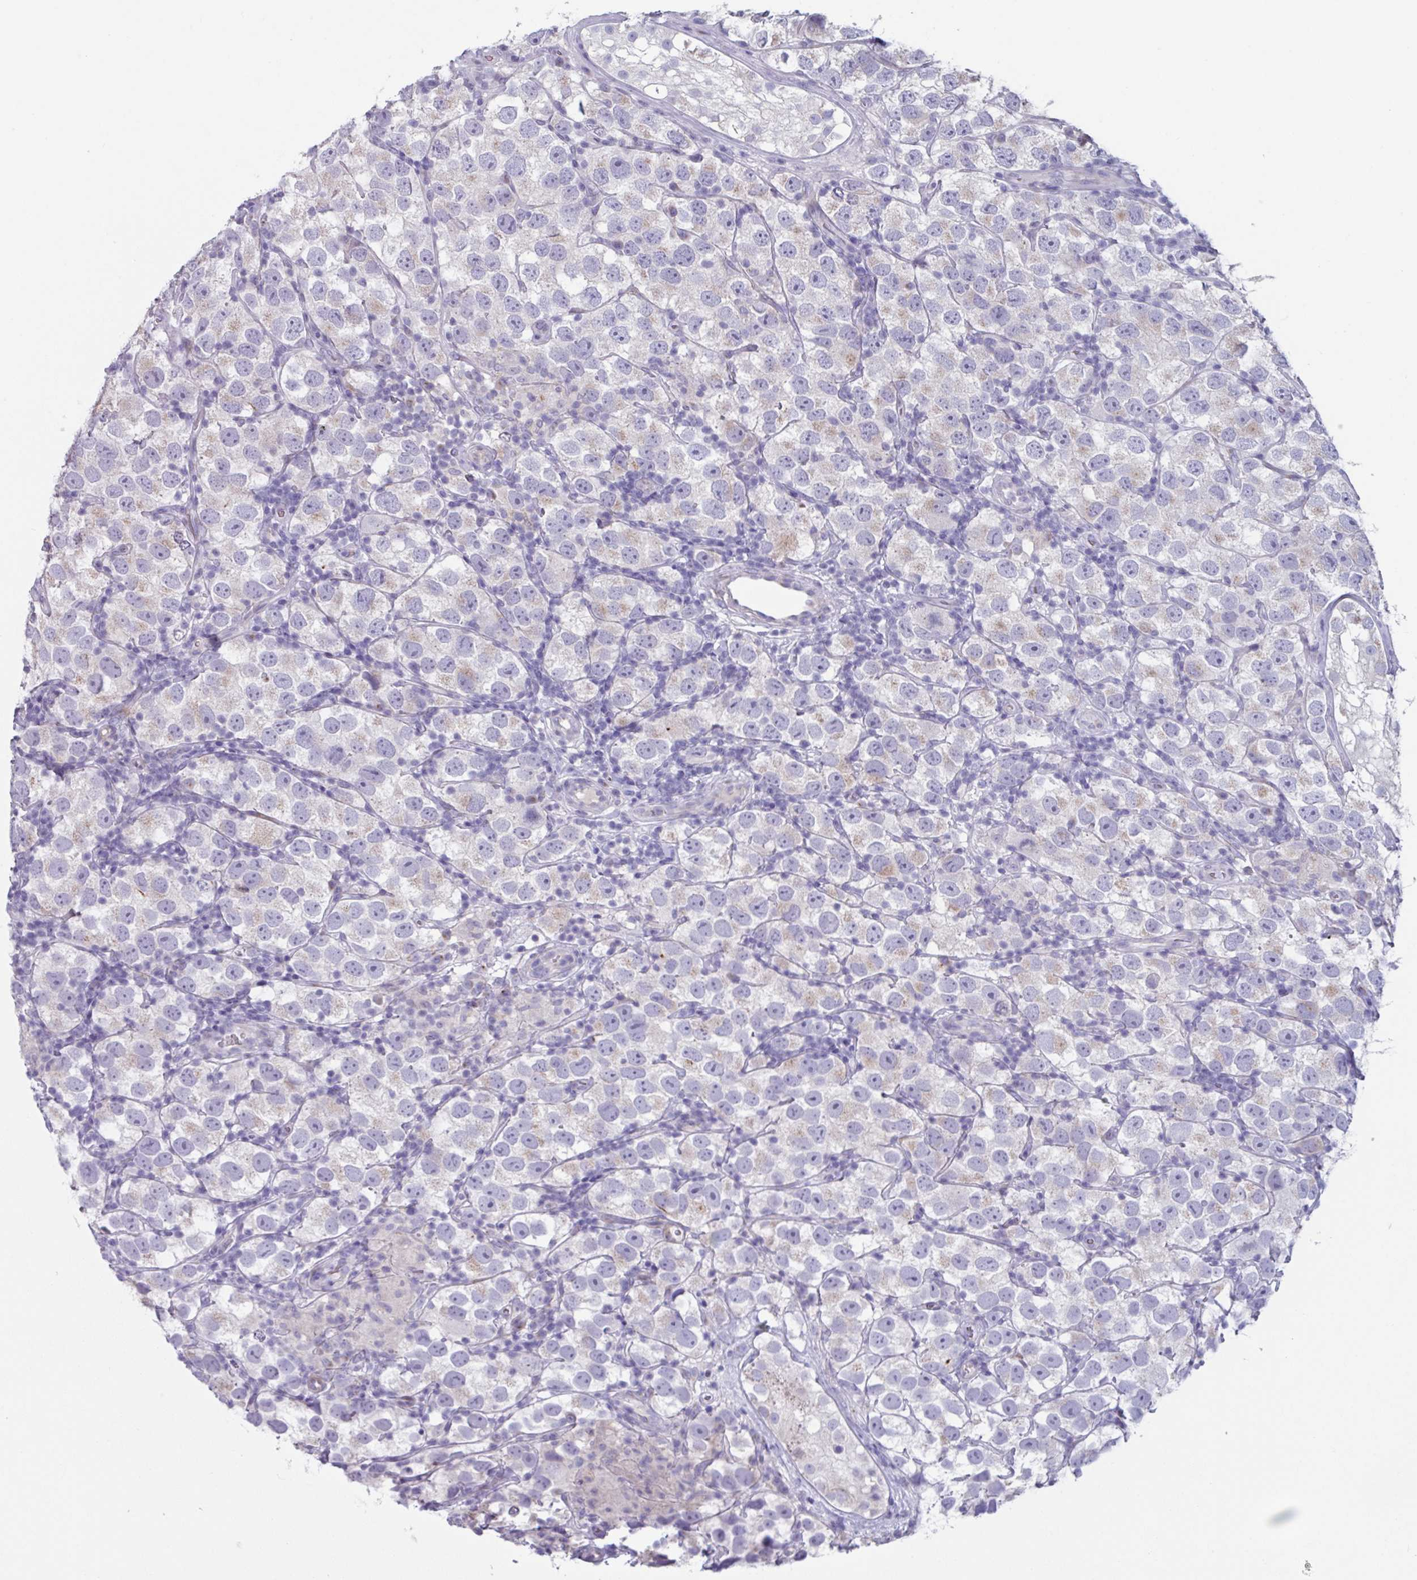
{"staining": {"intensity": "weak", "quantity": "<25%", "location": "cytoplasmic/membranous"}, "tissue": "testis cancer", "cell_type": "Tumor cells", "image_type": "cancer", "snomed": [{"axis": "morphology", "description": "Seminoma, NOS"}, {"axis": "topography", "description": "Testis"}], "caption": "Immunohistochemistry photomicrograph of neoplastic tissue: seminoma (testis) stained with DAB exhibits no significant protein expression in tumor cells.", "gene": "ADGRE1", "patient": {"sex": "male", "age": 26}}